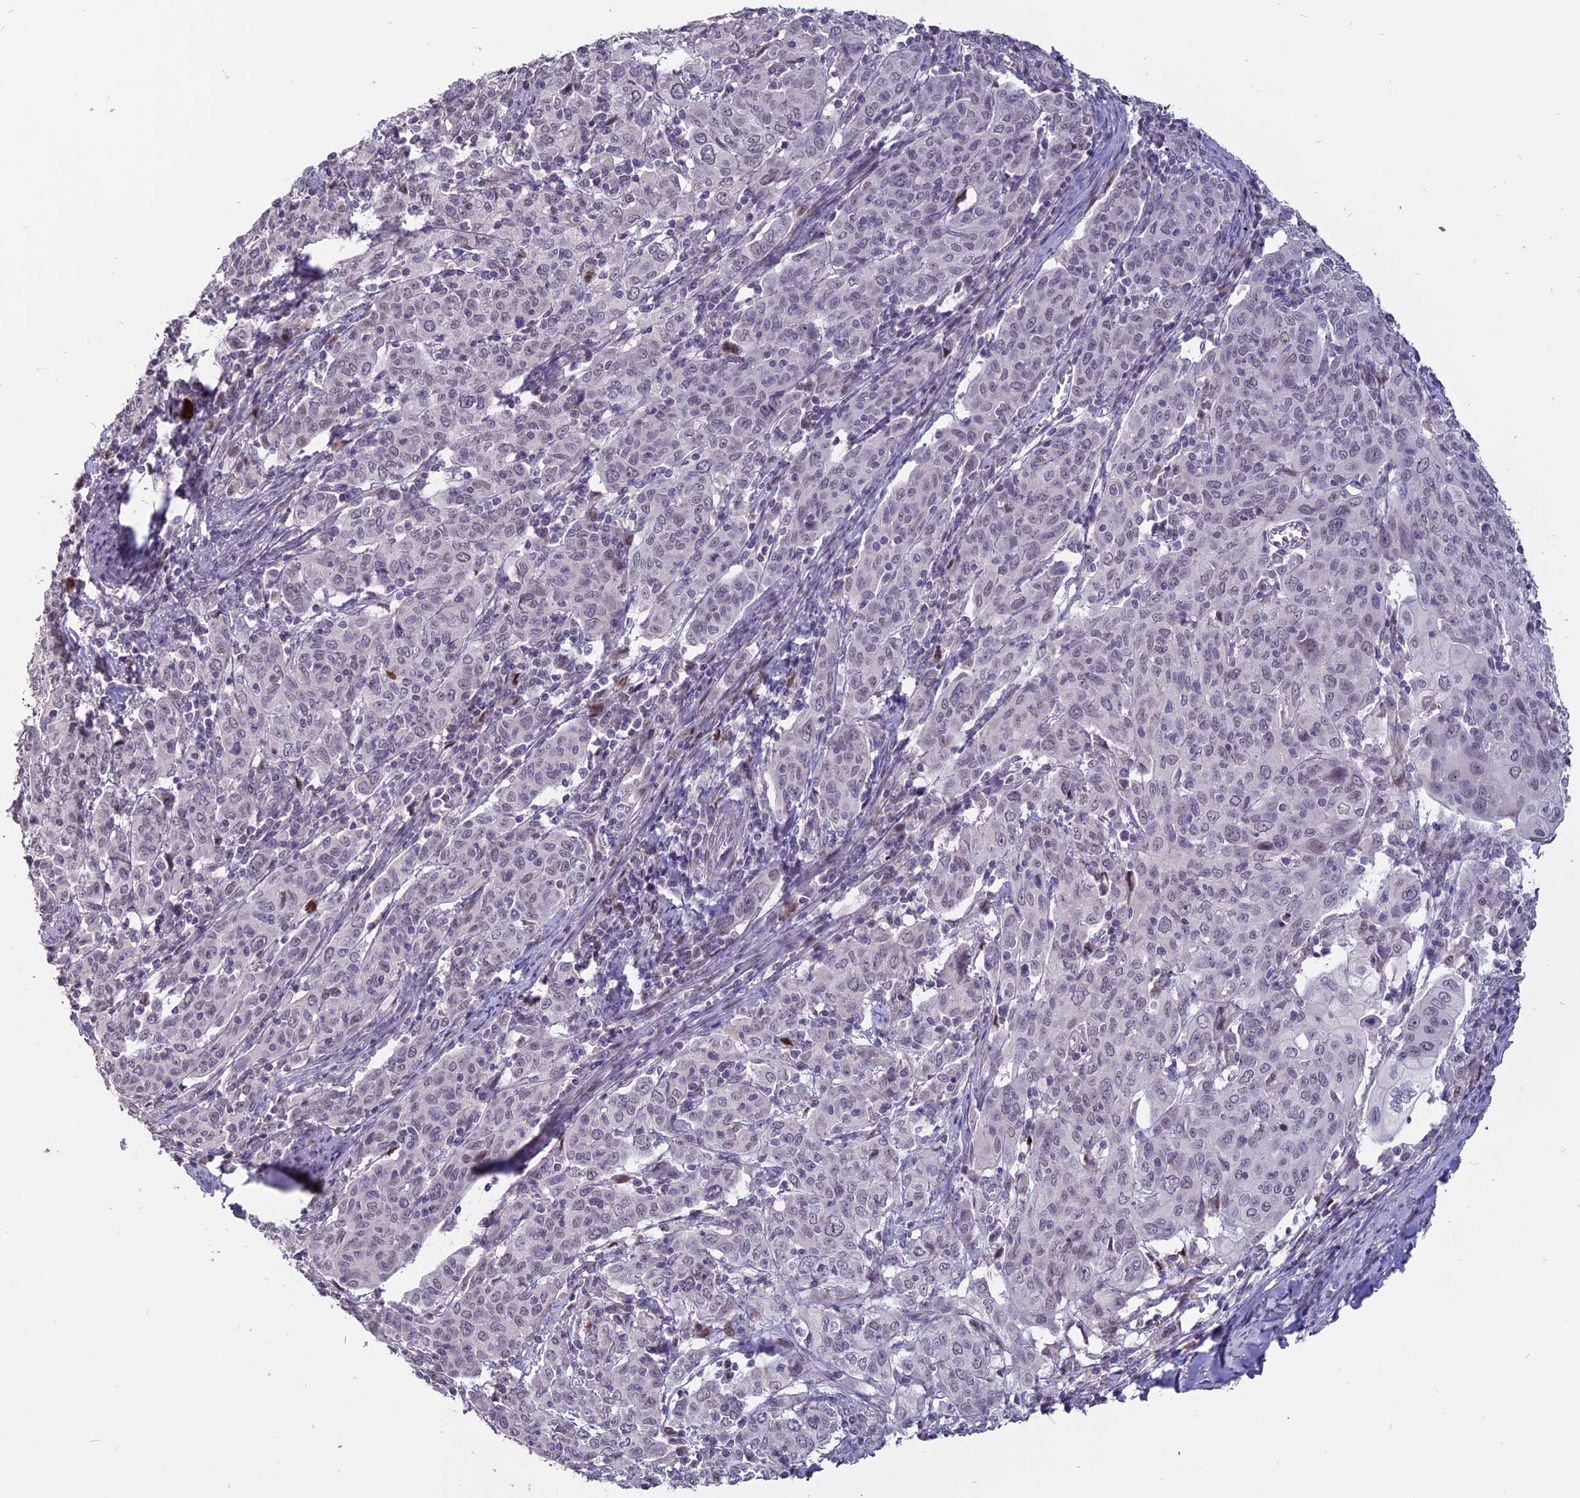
{"staining": {"intensity": "negative", "quantity": "none", "location": "none"}, "tissue": "cervical cancer", "cell_type": "Tumor cells", "image_type": "cancer", "snomed": [{"axis": "morphology", "description": "Squamous cell carcinoma, NOS"}, {"axis": "topography", "description": "Cervix"}], "caption": "An image of human cervical squamous cell carcinoma is negative for staining in tumor cells.", "gene": "TMEM263", "patient": {"sex": "female", "age": 67}}